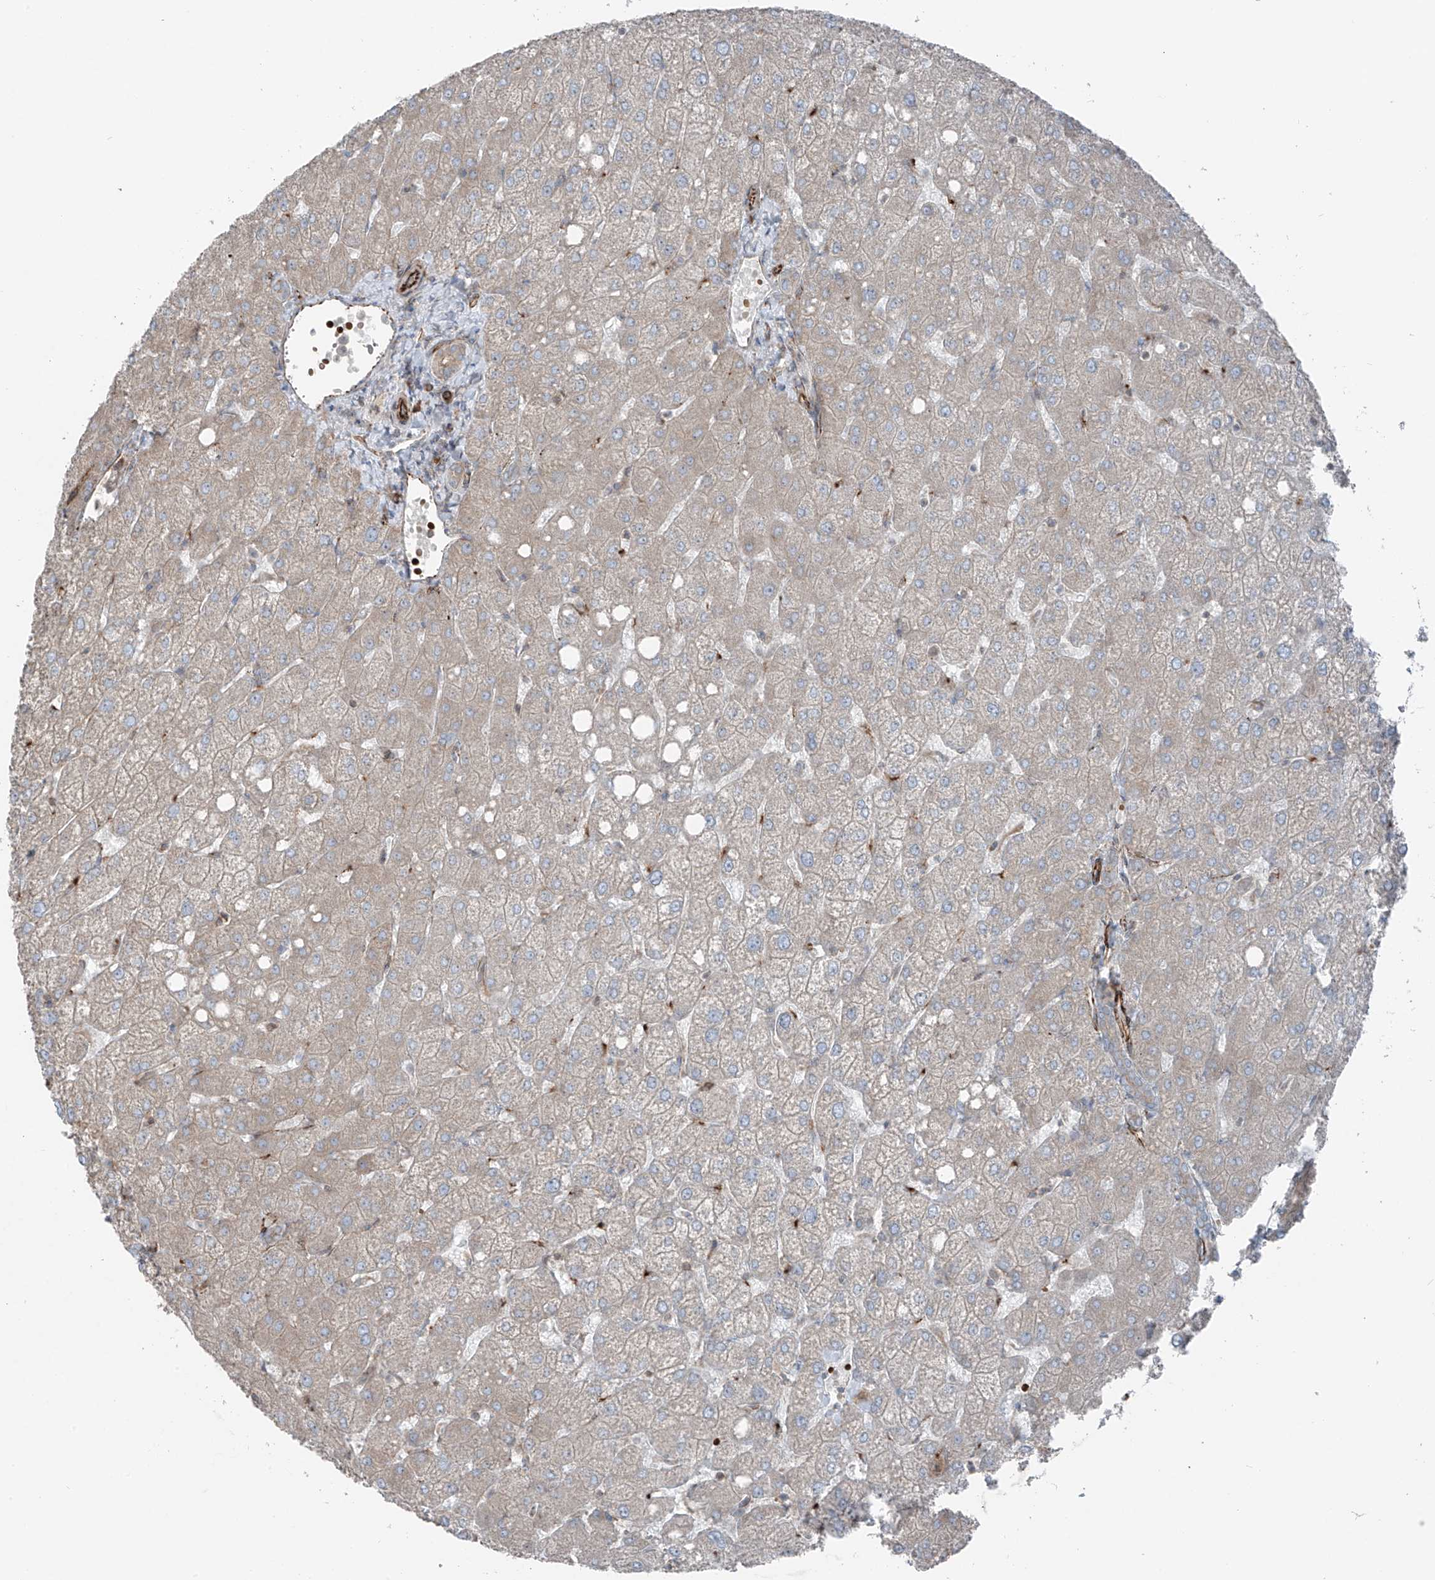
{"staining": {"intensity": "weak", "quantity": "25%-75%", "location": "cytoplasmic/membranous"}, "tissue": "liver", "cell_type": "Cholangiocytes", "image_type": "normal", "snomed": [{"axis": "morphology", "description": "Normal tissue, NOS"}, {"axis": "topography", "description": "Liver"}], "caption": "Cholangiocytes demonstrate low levels of weak cytoplasmic/membranous staining in about 25%-75% of cells in normal liver.", "gene": "ERLEC1", "patient": {"sex": "female", "age": 54}}